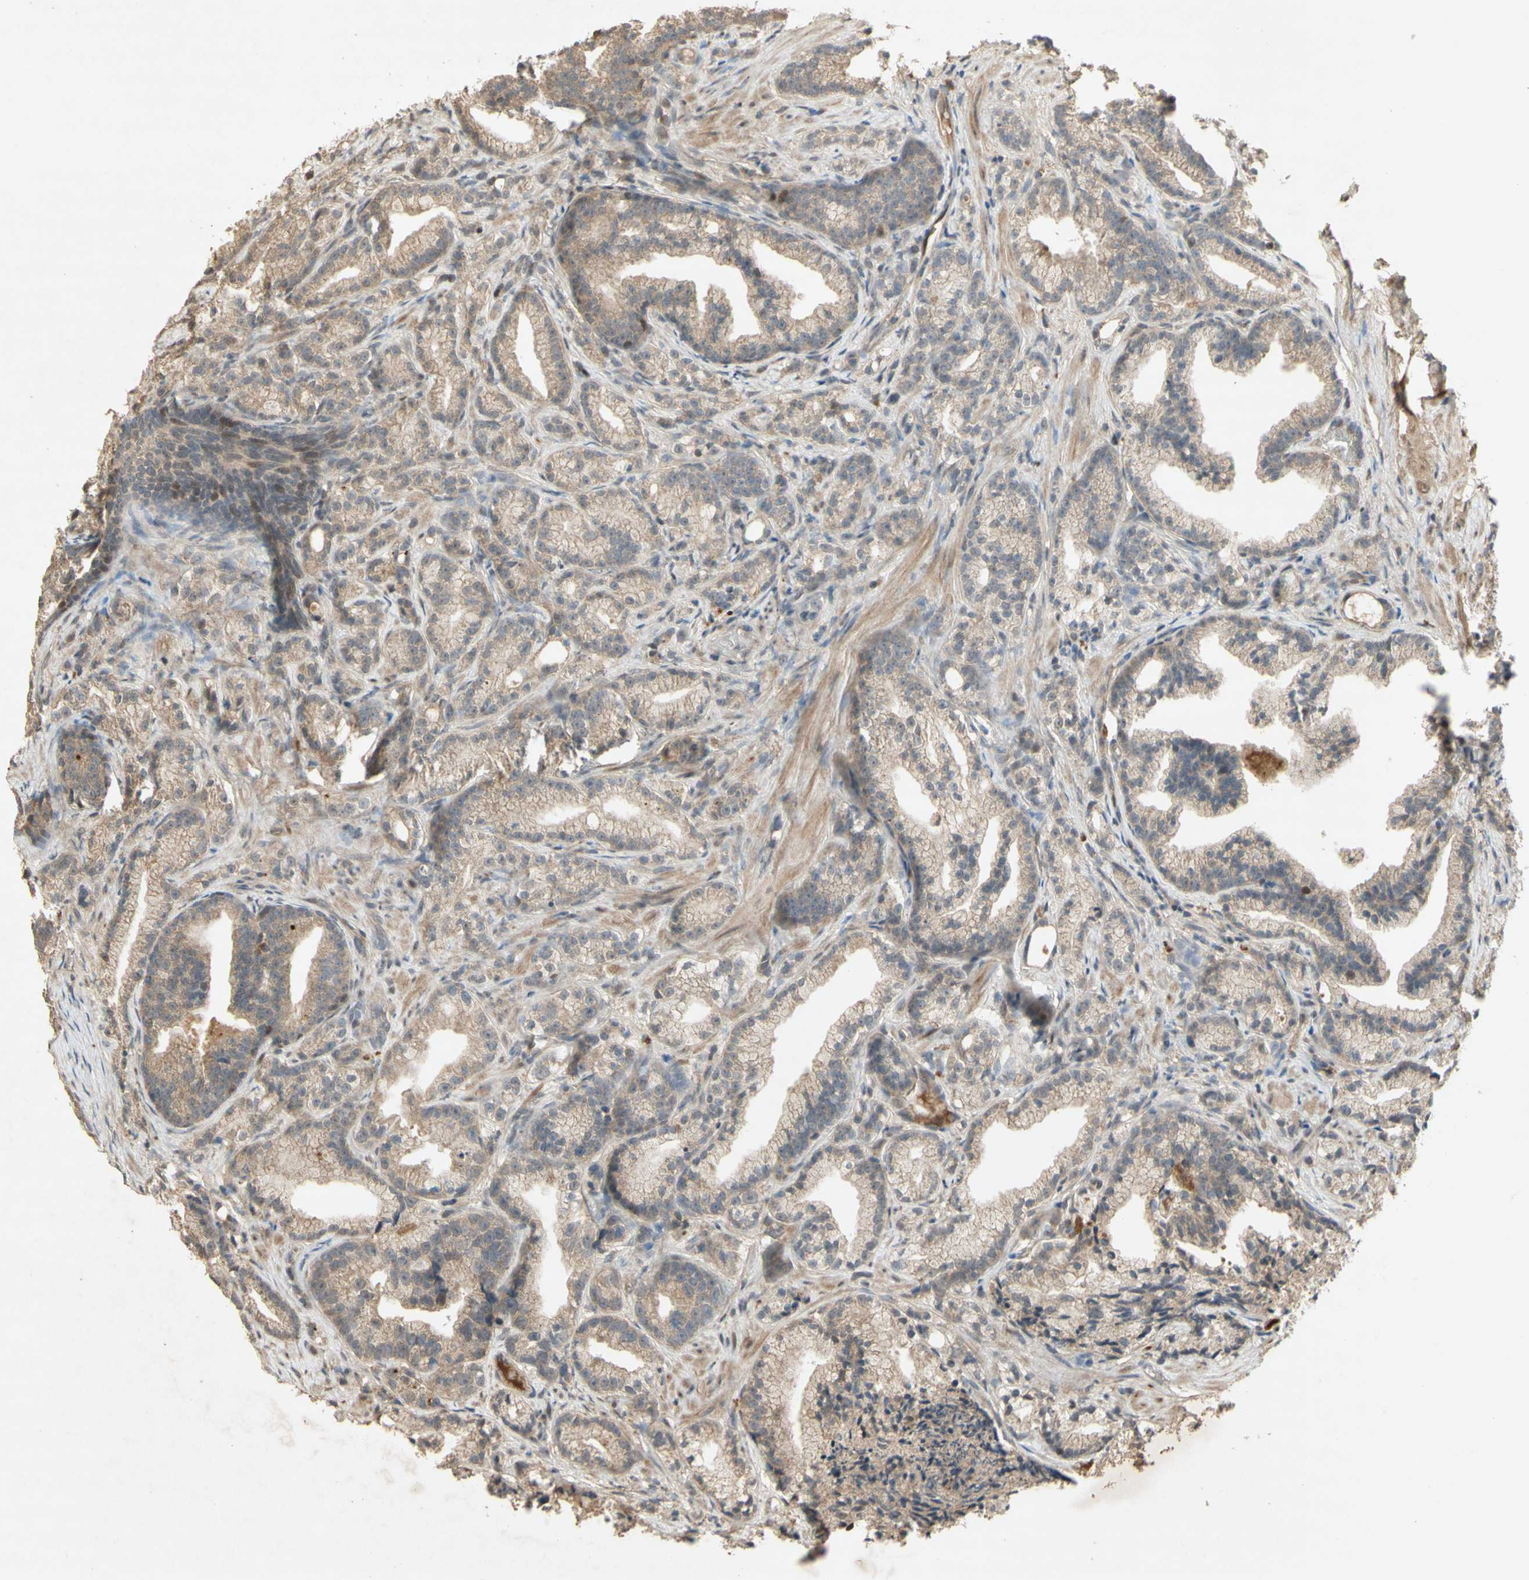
{"staining": {"intensity": "weak", "quantity": "<25%", "location": "cytoplasmic/membranous"}, "tissue": "prostate cancer", "cell_type": "Tumor cells", "image_type": "cancer", "snomed": [{"axis": "morphology", "description": "Adenocarcinoma, Low grade"}, {"axis": "topography", "description": "Prostate"}], "caption": "An image of human low-grade adenocarcinoma (prostate) is negative for staining in tumor cells.", "gene": "NRG4", "patient": {"sex": "male", "age": 89}}